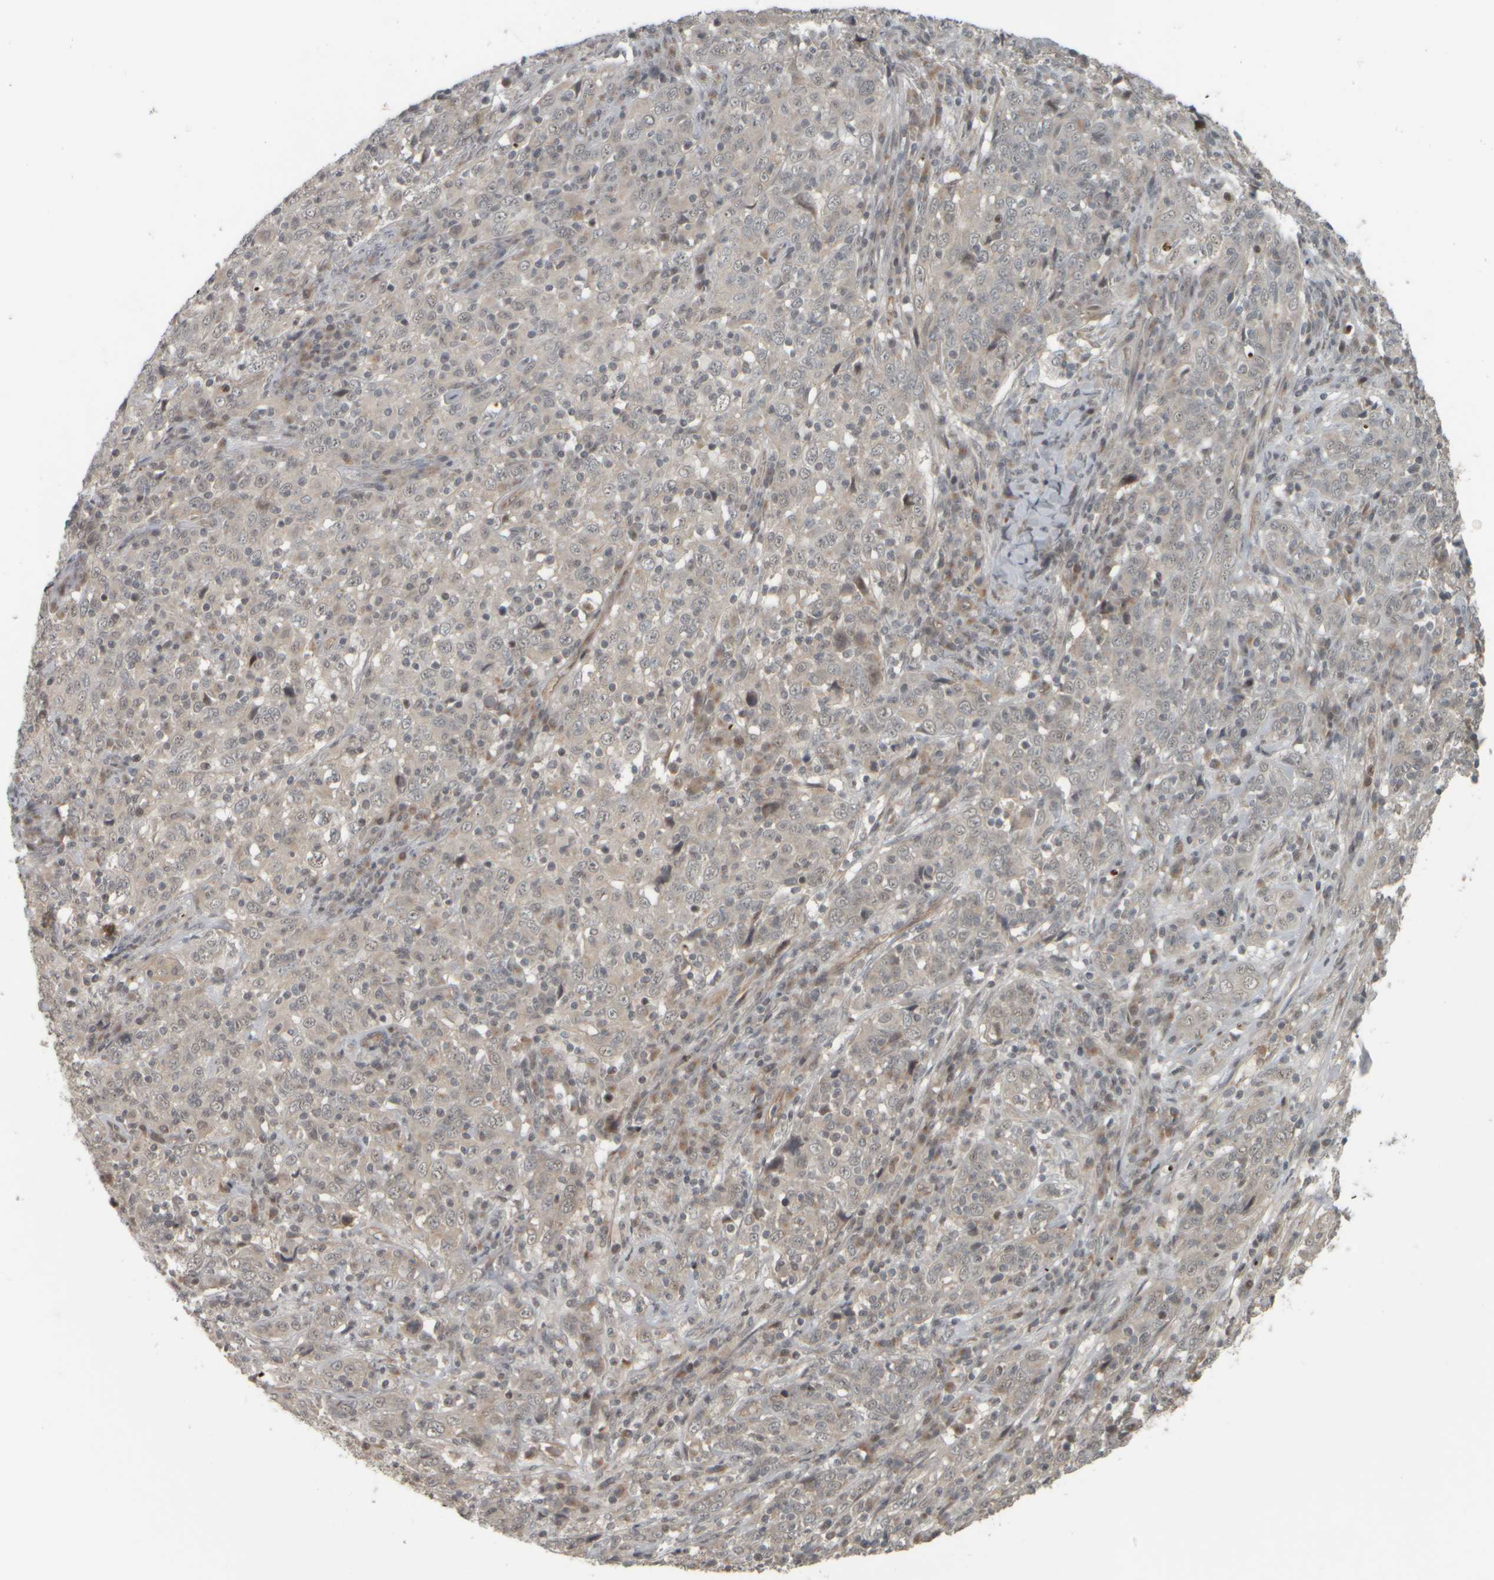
{"staining": {"intensity": "weak", "quantity": "<25%", "location": "cytoplasmic/membranous"}, "tissue": "cervical cancer", "cell_type": "Tumor cells", "image_type": "cancer", "snomed": [{"axis": "morphology", "description": "Squamous cell carcinoma, NOS"}, {"axis": "topography", "description": "Cervix"}], "caption": "IHC of cervical squamous cell carcinoma displays no expression in tumor cells.", "gene": "NAPG", "patient": {"sex": "female", "age": 46}}